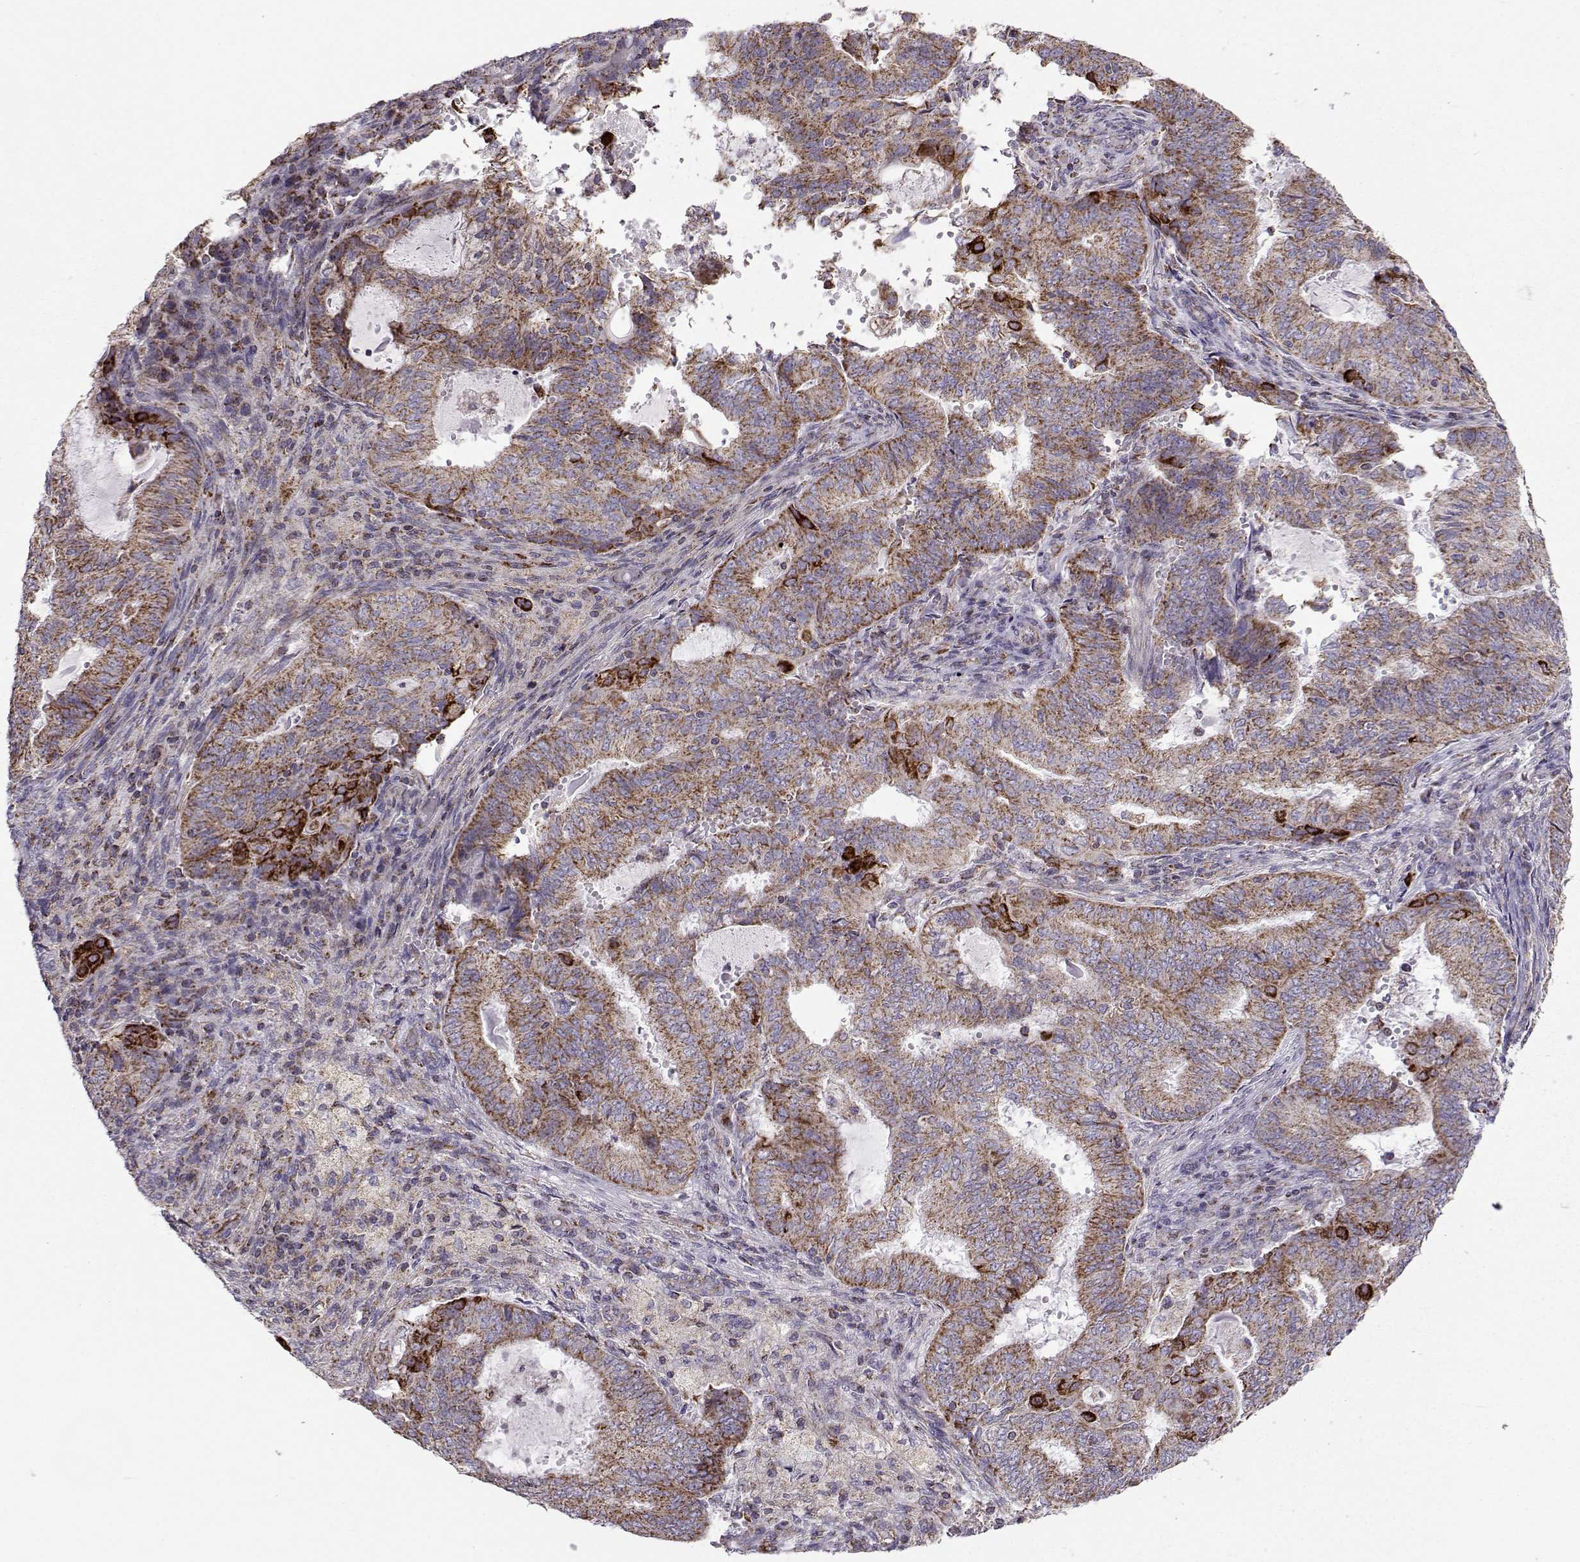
{"staining": {"intensity": "strong", "quantity": ">75%", "location": "cytoplasmic/membranous"}, "tissue": "endometrial cancer", "cell_type": "Tumor cells", "image_type": "cancer", "snomed": [{"axis": "morphology", "description": "Adenocarcinoma, NOS"}, {"axis": "topography", "description": "Endometrium"}], "caption": "The immunohistochemical stain highlights strong cytoplasmic/membranous staining in tumor cells of endometrial adenocarcinoma tissue. (brown staining indicates protein expression, while blue staining denotes nuclei).", "gene": "NECAB3", "patient": {"sex": "female", "age": 62}}